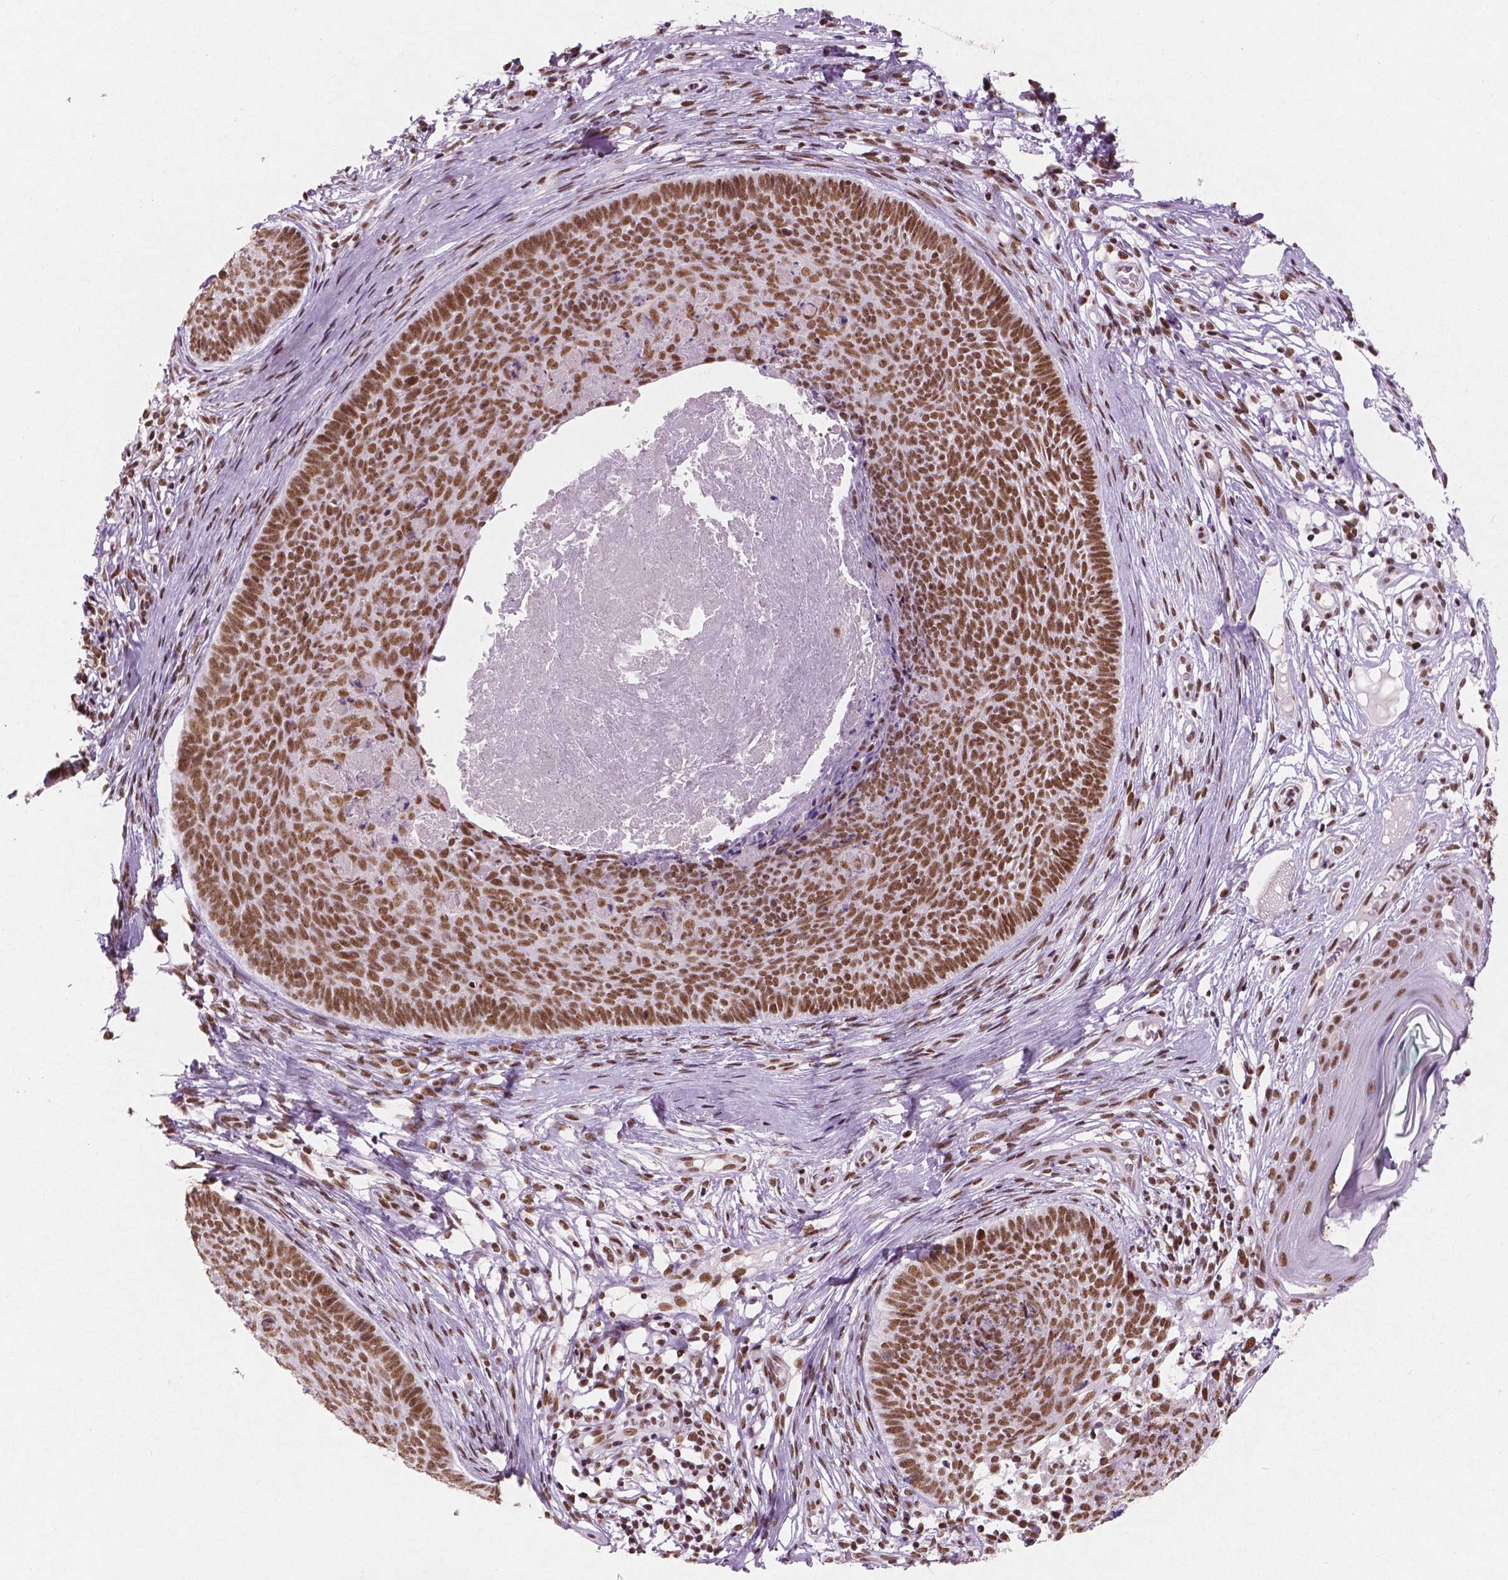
{"staining": {"intensity": "moderate", "quantity": ">75%", "location": "nuclear"}, "tissue": "skin cancer", "cell_type": "Tumor cells", "image_type": "cancer", "snomed": [{"axis": "morphology", "description": "Basal cell carcinoma"}, {"axis": "topography", "description": "Skin"}], "caption": "Human skin cancer (basal cell carcinoma) stained with a protein marker demonstrates moderate staining in tumor cells.", "gene": "BRD4", "patient": {"sex": "male", "age": 85}}